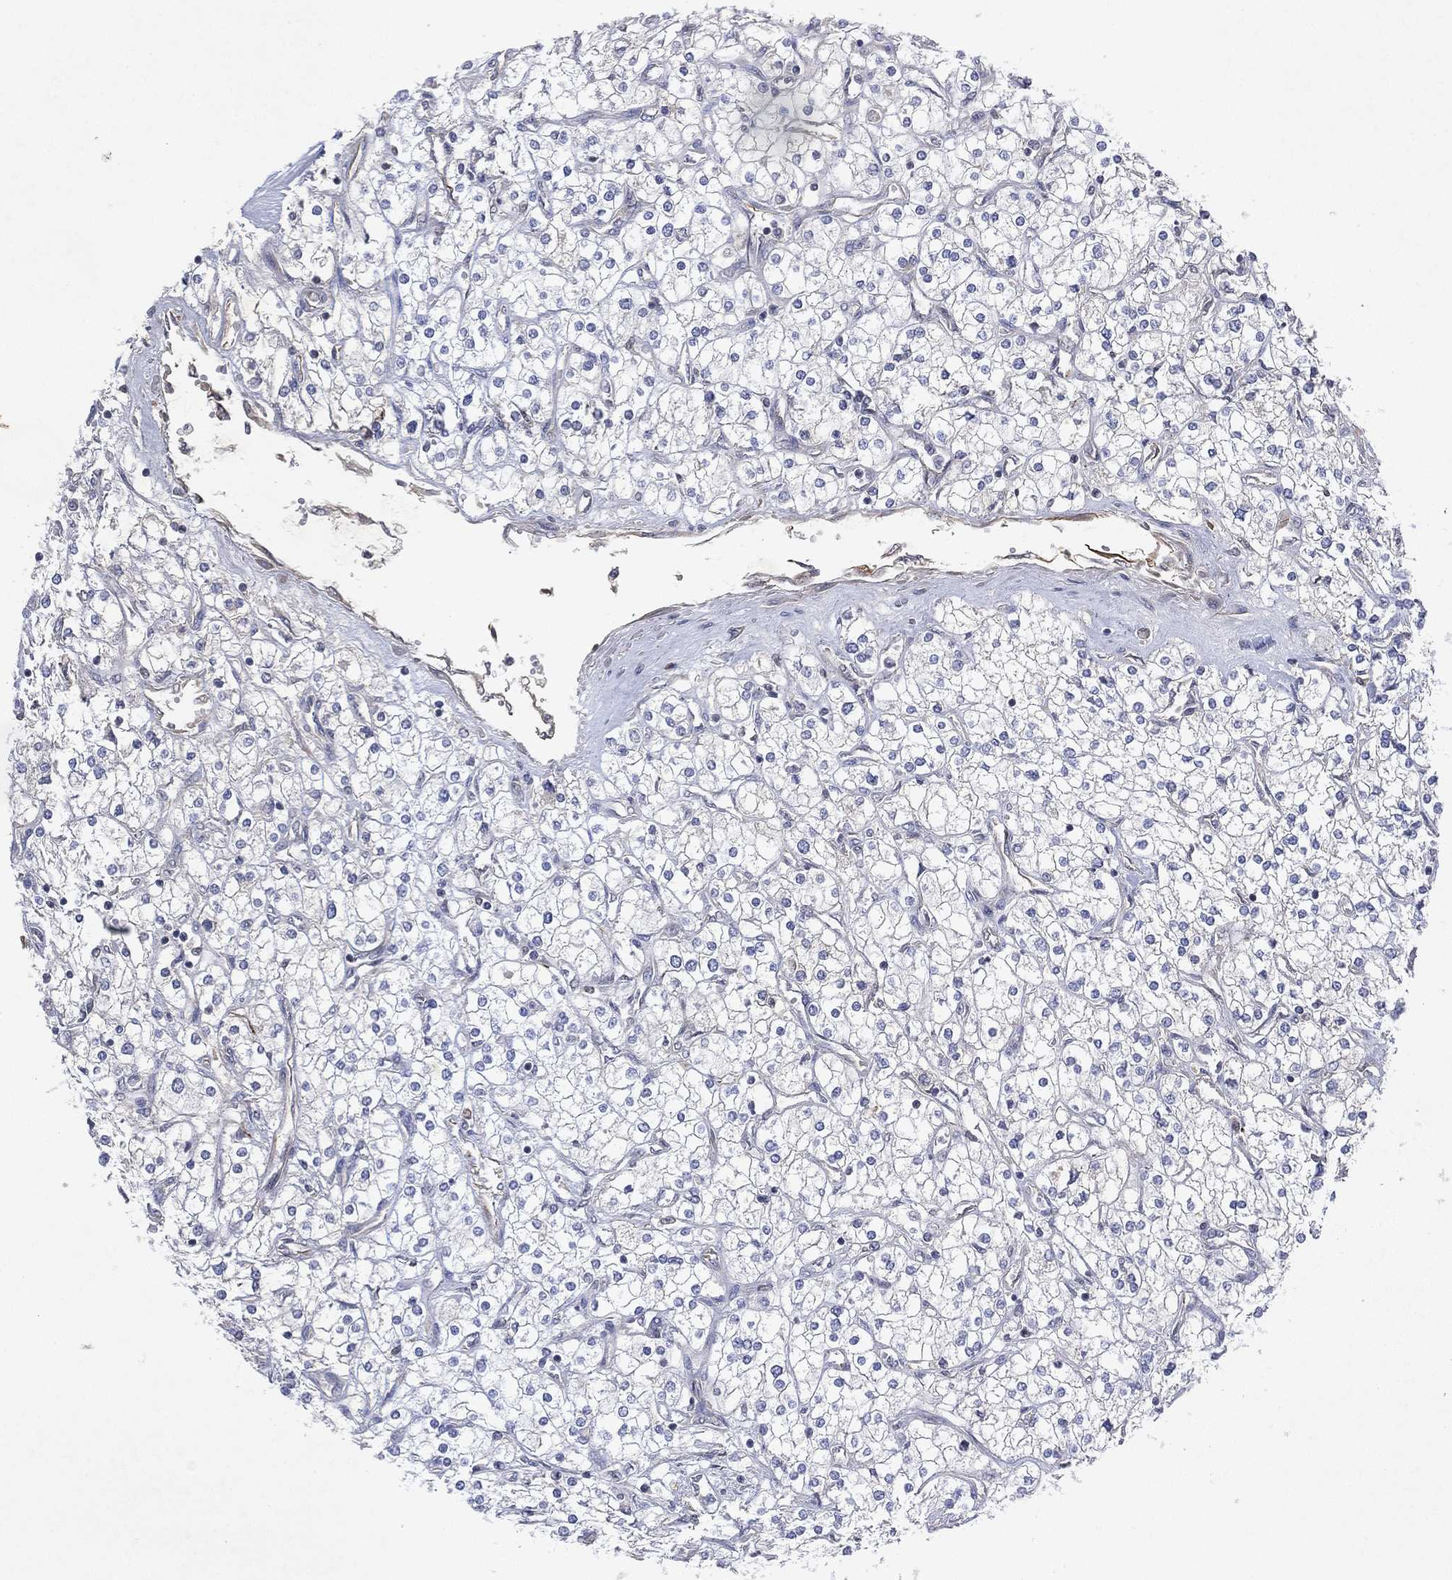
{"staining": {"intensity": "negative", "quantity": "none", "location": "none"}, "tissue": "renal cancer", "cell_type": "Tumor cells", "image_type": "cancer", "snomed": [{"axis": "morphology", "description": "Adenocarcinoma, NOS"}, {"axis": "topography", "description": "Kidney"}], "caption": "The image demonstrates no staining of tumor cells in adenocarcinoma (renal). (Brightfield microscopy of DAB (3,3'-diaminobenzidine) IHC at high magnification).", "gene": "FLI1", "patient": {"sex": "male", "age": 80}}